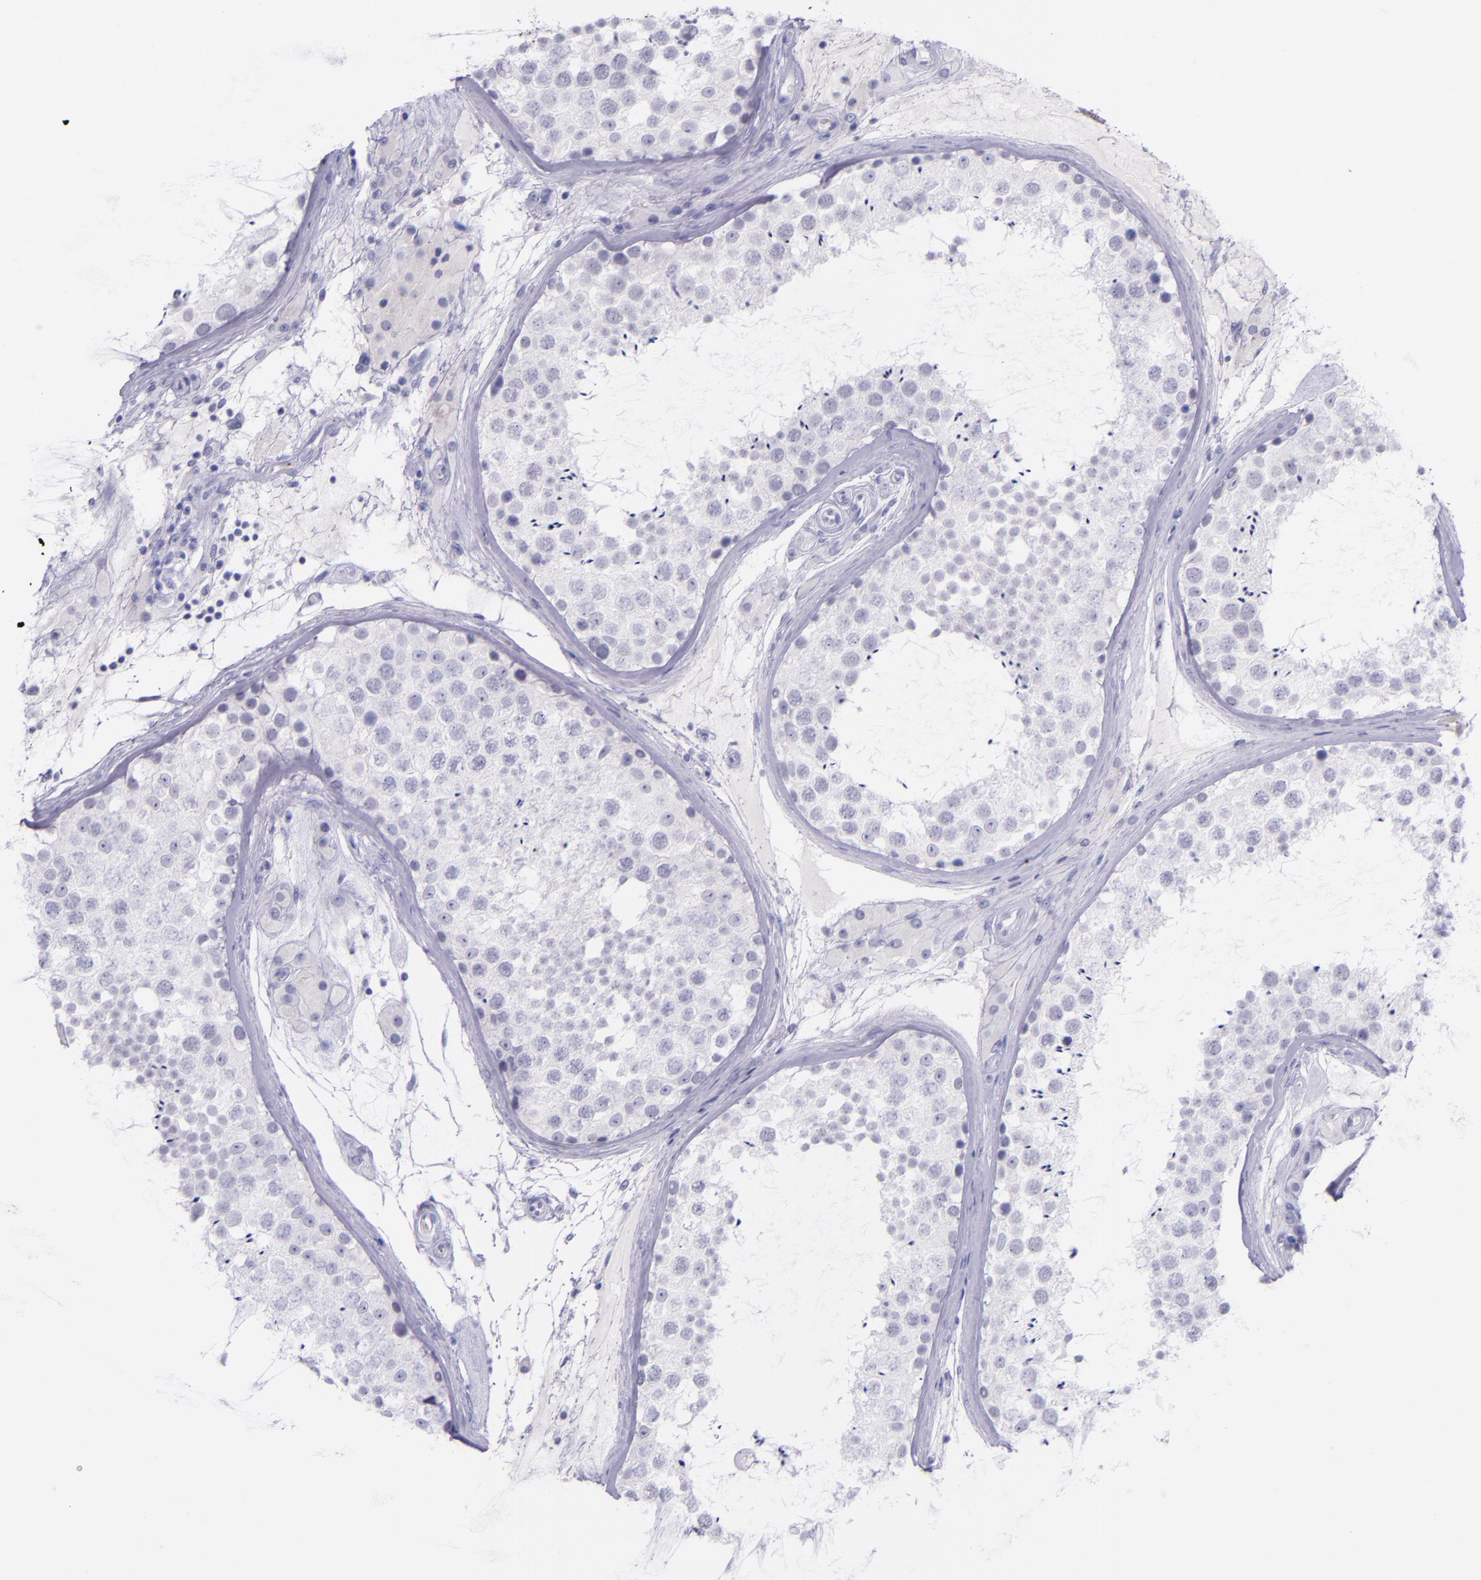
{"staining": {"intensity": "negative", "quantity": "none", "location": "none"}, "tissue": "testis", "cell_type": "Cells in seminiferous ducts", "image_type": "normal", "snomed": [{"axis": "morphology", "description": "Normal tissue, NOS"}, {"axis": "topography", "description": "Testis"}], "caption": "Benign testis was stained to show a protein in brown. There is no significant staining in cells in seminiferous ducts. (DAB immunohistochemistry visualized using brightfield microscopy, high magnification).", "gene": "SELE", "patient": {"sex": "male", "age": 46}}